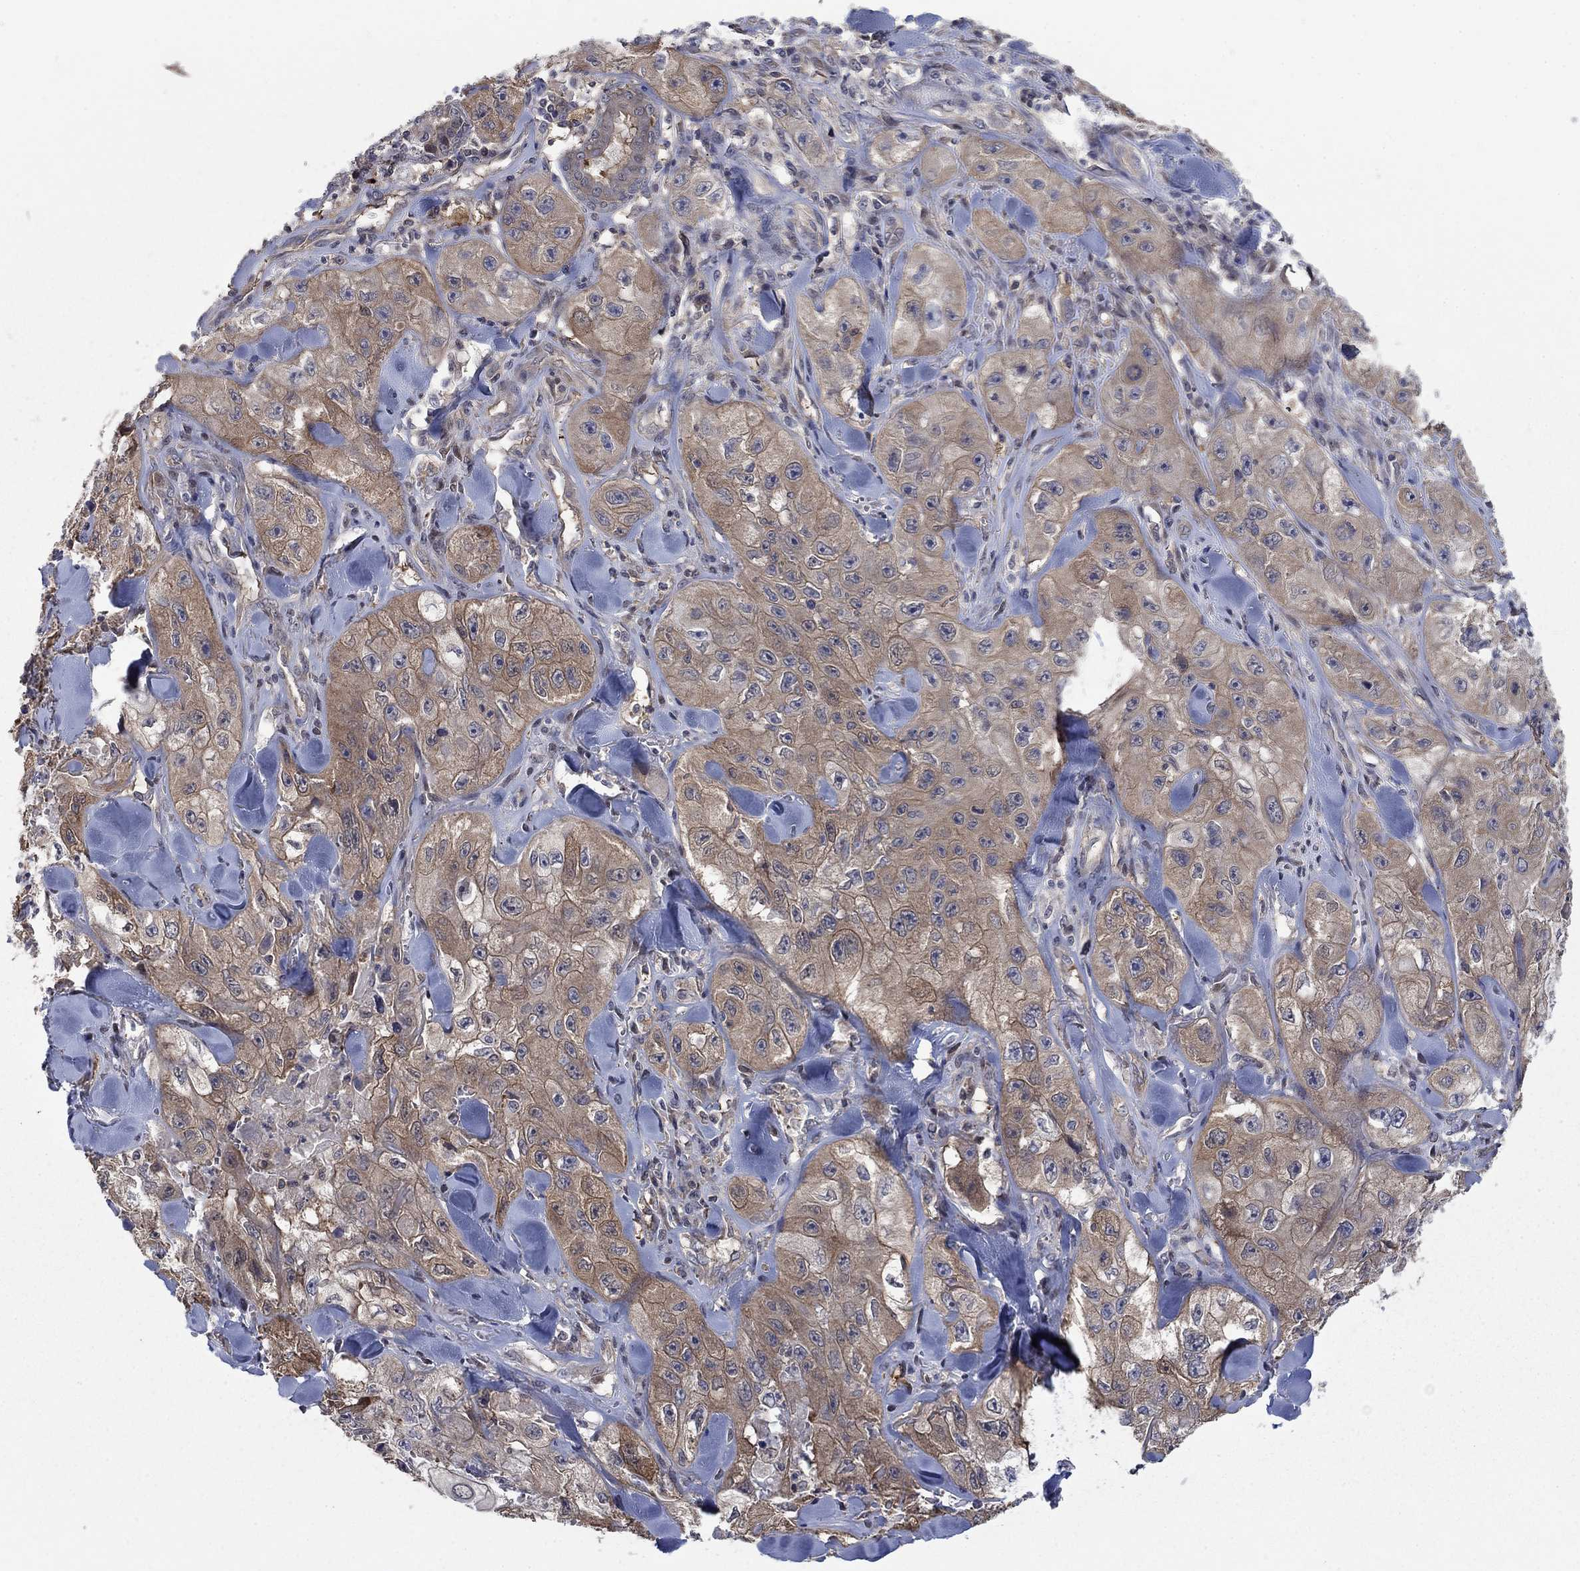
{"staining": {"intensity": "moderate", "quantity": ">75%", "location": "cytoplasmic/membranous"}, "tissue": "skin cancer", "cell_type": "Tumor cells", "image_type": "cancer", "snomed": [{"axis": "morphology", "description": "Squamous cell carcinoma, NOS"}, {"axis": "topography", "description": "Skin"}, {"axis": "topography", "description": "Subcutis"}], "caption": "Human squamous cell carcinoma (skin) stained with a brown dye shows moderate cytoplasmic/membranous positive positivity in approximately >75% of tumor cells.", "gene": "PDZD2", "patient": {"sex": "male", "age": 73}}